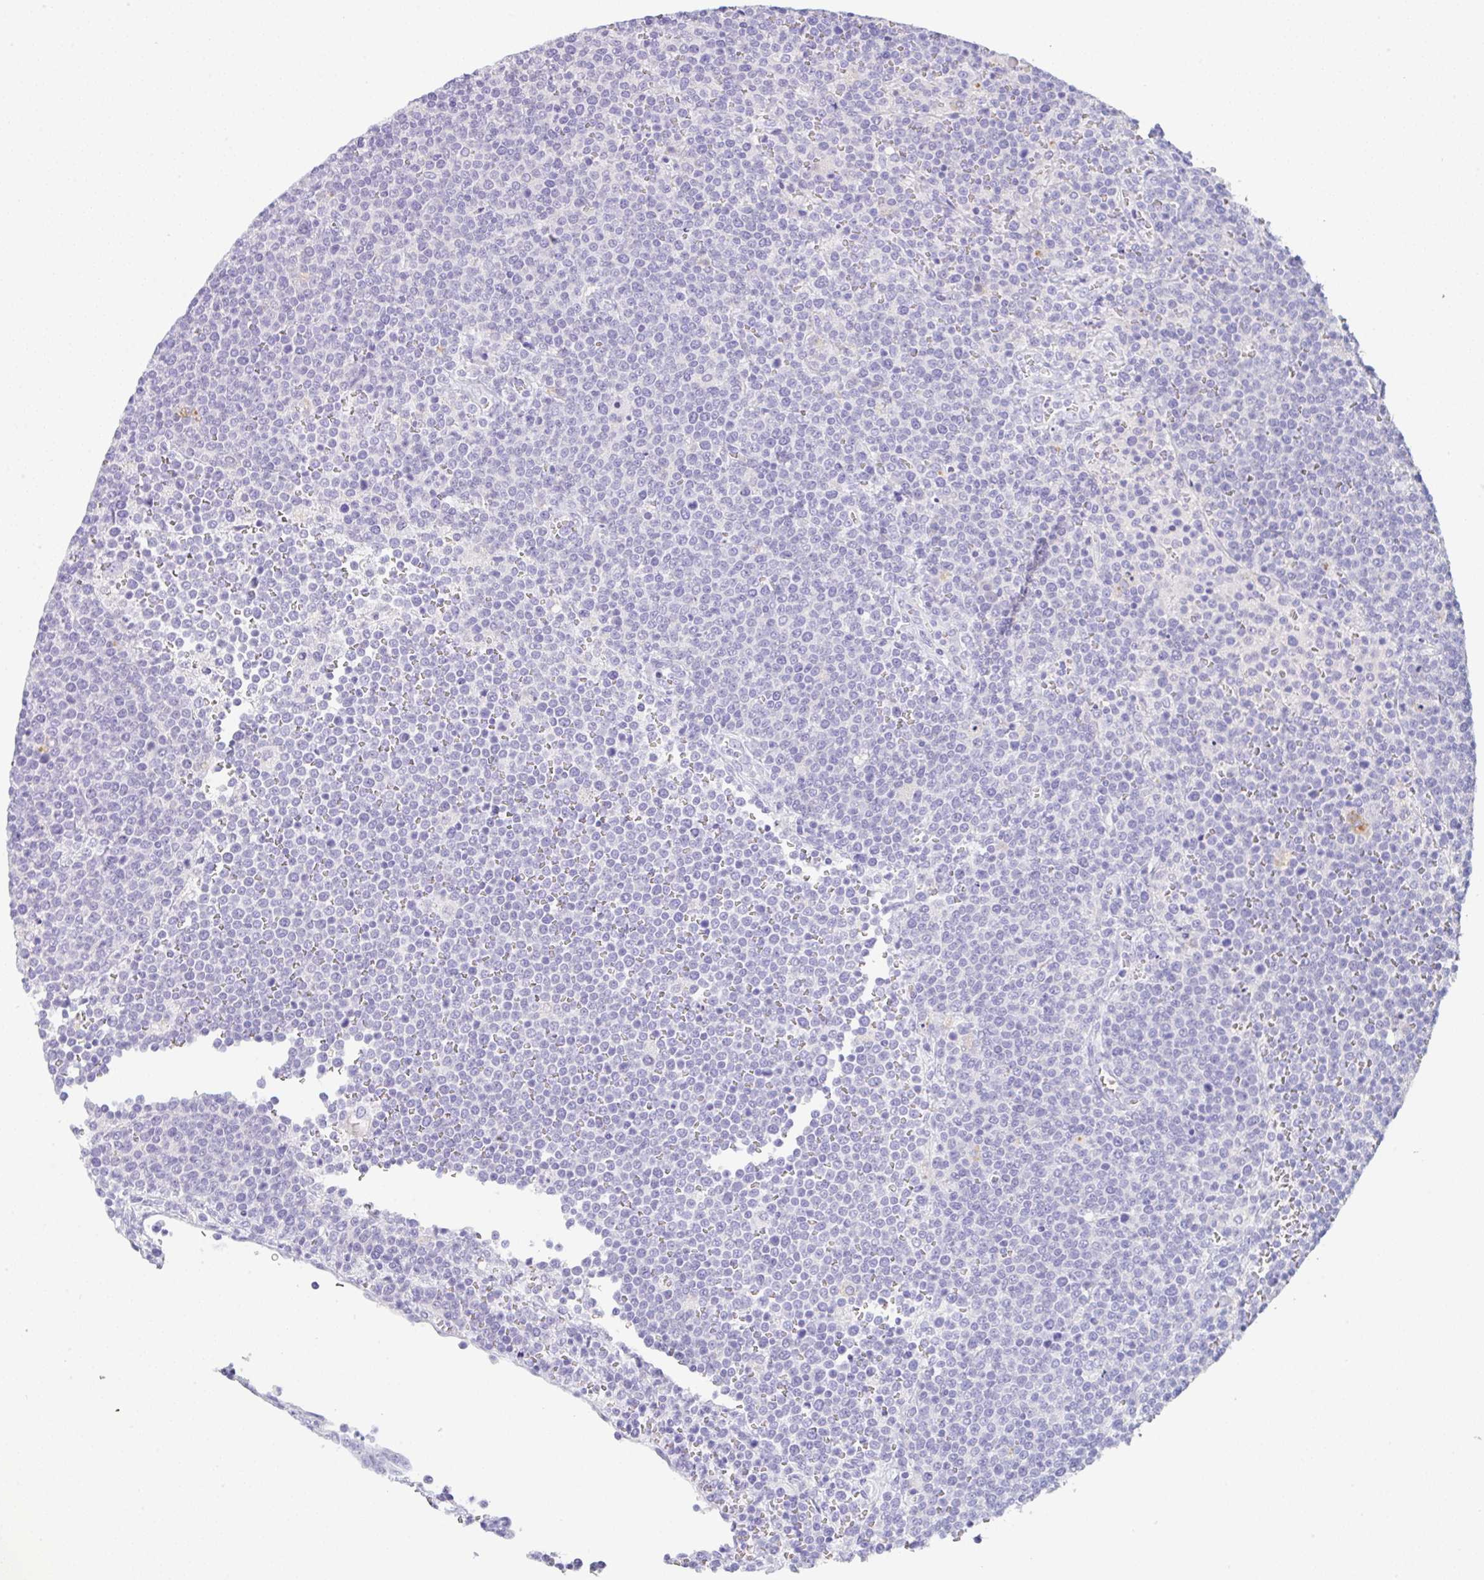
{"staining": {"intensity": "negative", "quantity": "none", "location": "none"}, "tissue": "lymphoma", "cell_type": "Tumor cells", "image_type": "cancer", "snomed": [{"axis": "morphology", "description": "Malignant lymphoma, non-Hodgkin's type, High grade"}, {"axis": "topography", "description": "Lymph node"}], "caption": "Tumor cells are negative for protein expression in human lymphoma.", "gene": "TRAF4", "patient": {"sex": "male", "age": 61}}